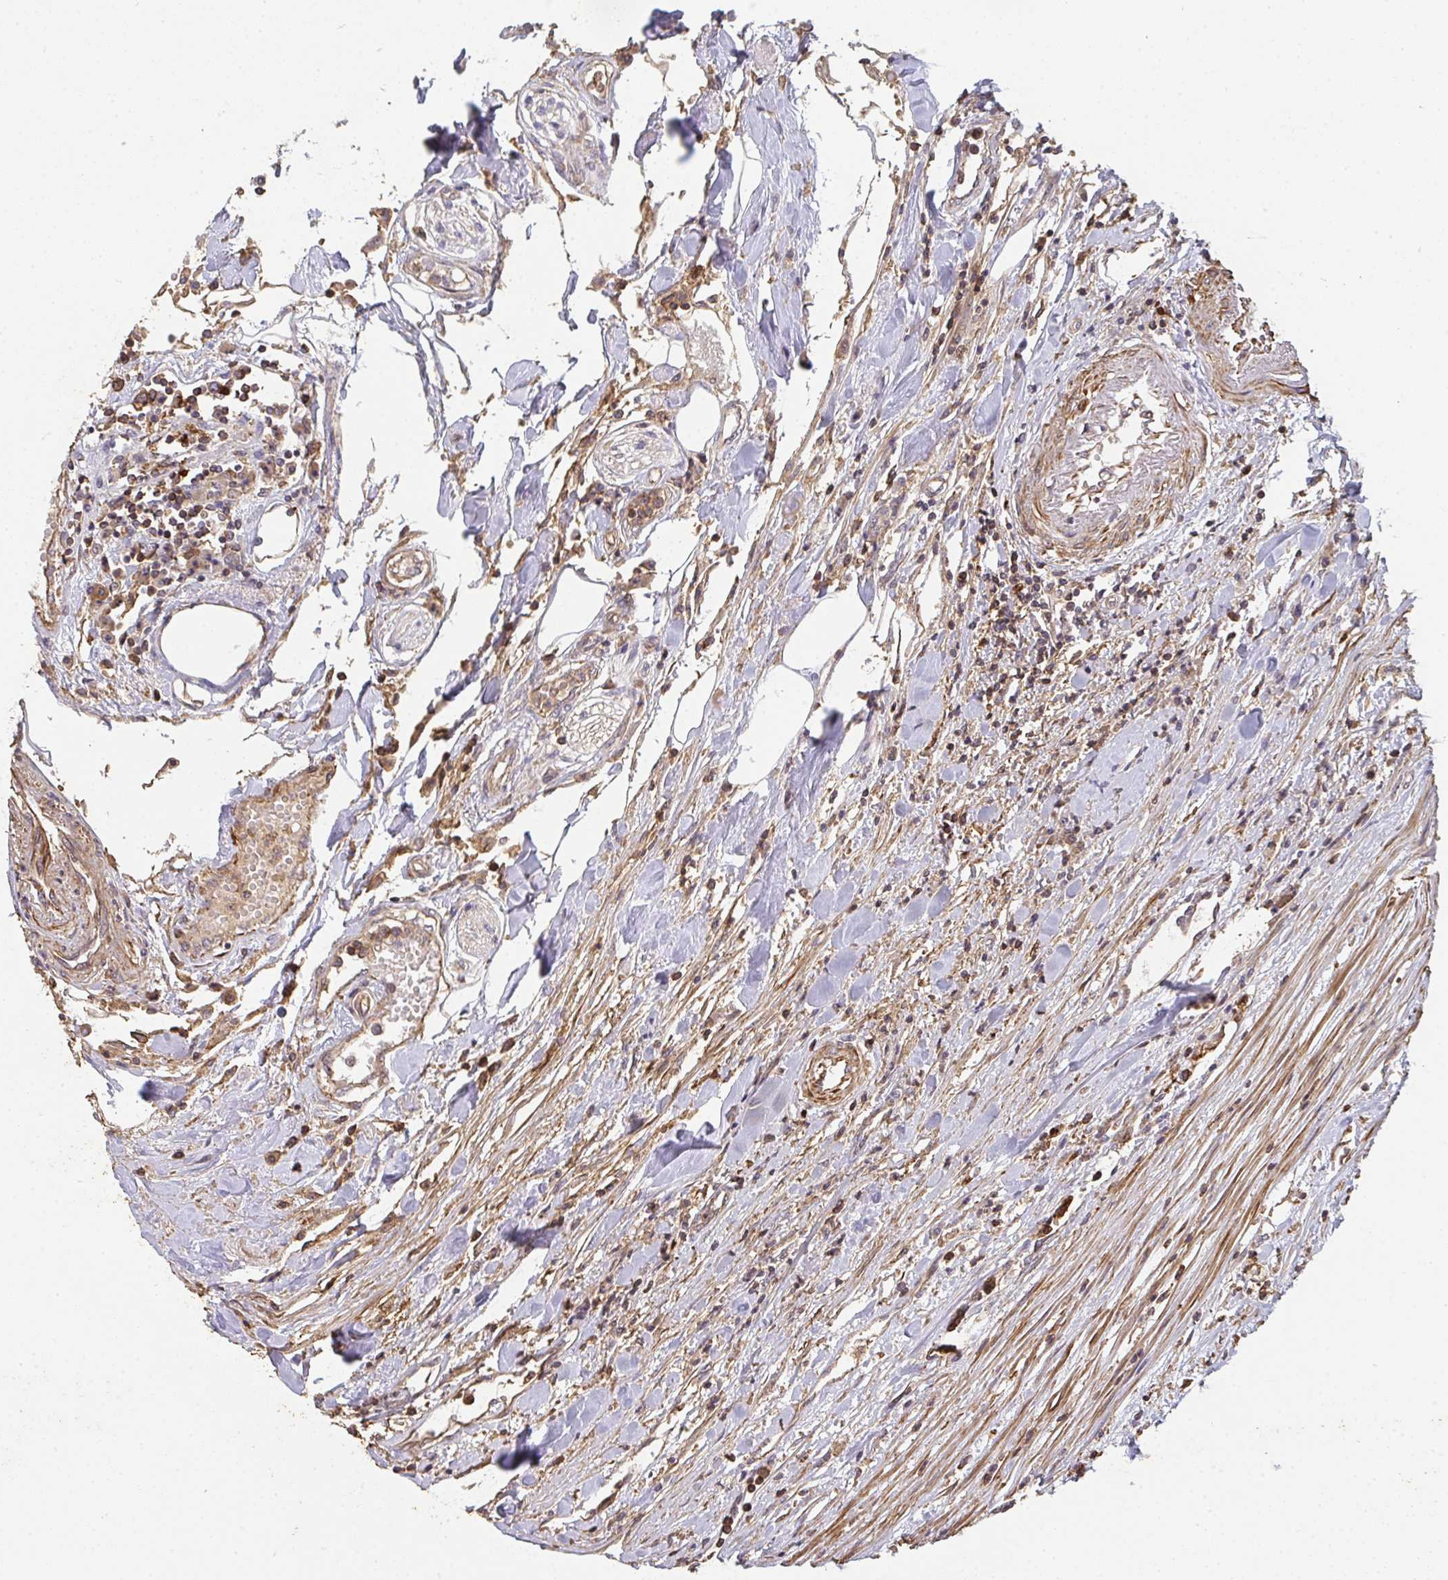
{"staining": {"intensity": "moderate", "quantity": "<25%", "location": "cytoplasmic/membranous"}, "tissue": "colorectal cancer", "cell_type": "Tumor cells", "image_type": "cancer", "snomed": [{"axis": "morphology", "description": "Adenocarcinoma, NOS"}, {"axis": "topography", "description": "Colon"}], "caption": "Immunohistochemistry of human colorectal cancer shows low levels of moderate cytoplasmic/membranous expression in about <25% of tumor cells.", "gene": "TNMD", "patient": {"sex": "male", "age": 77}}